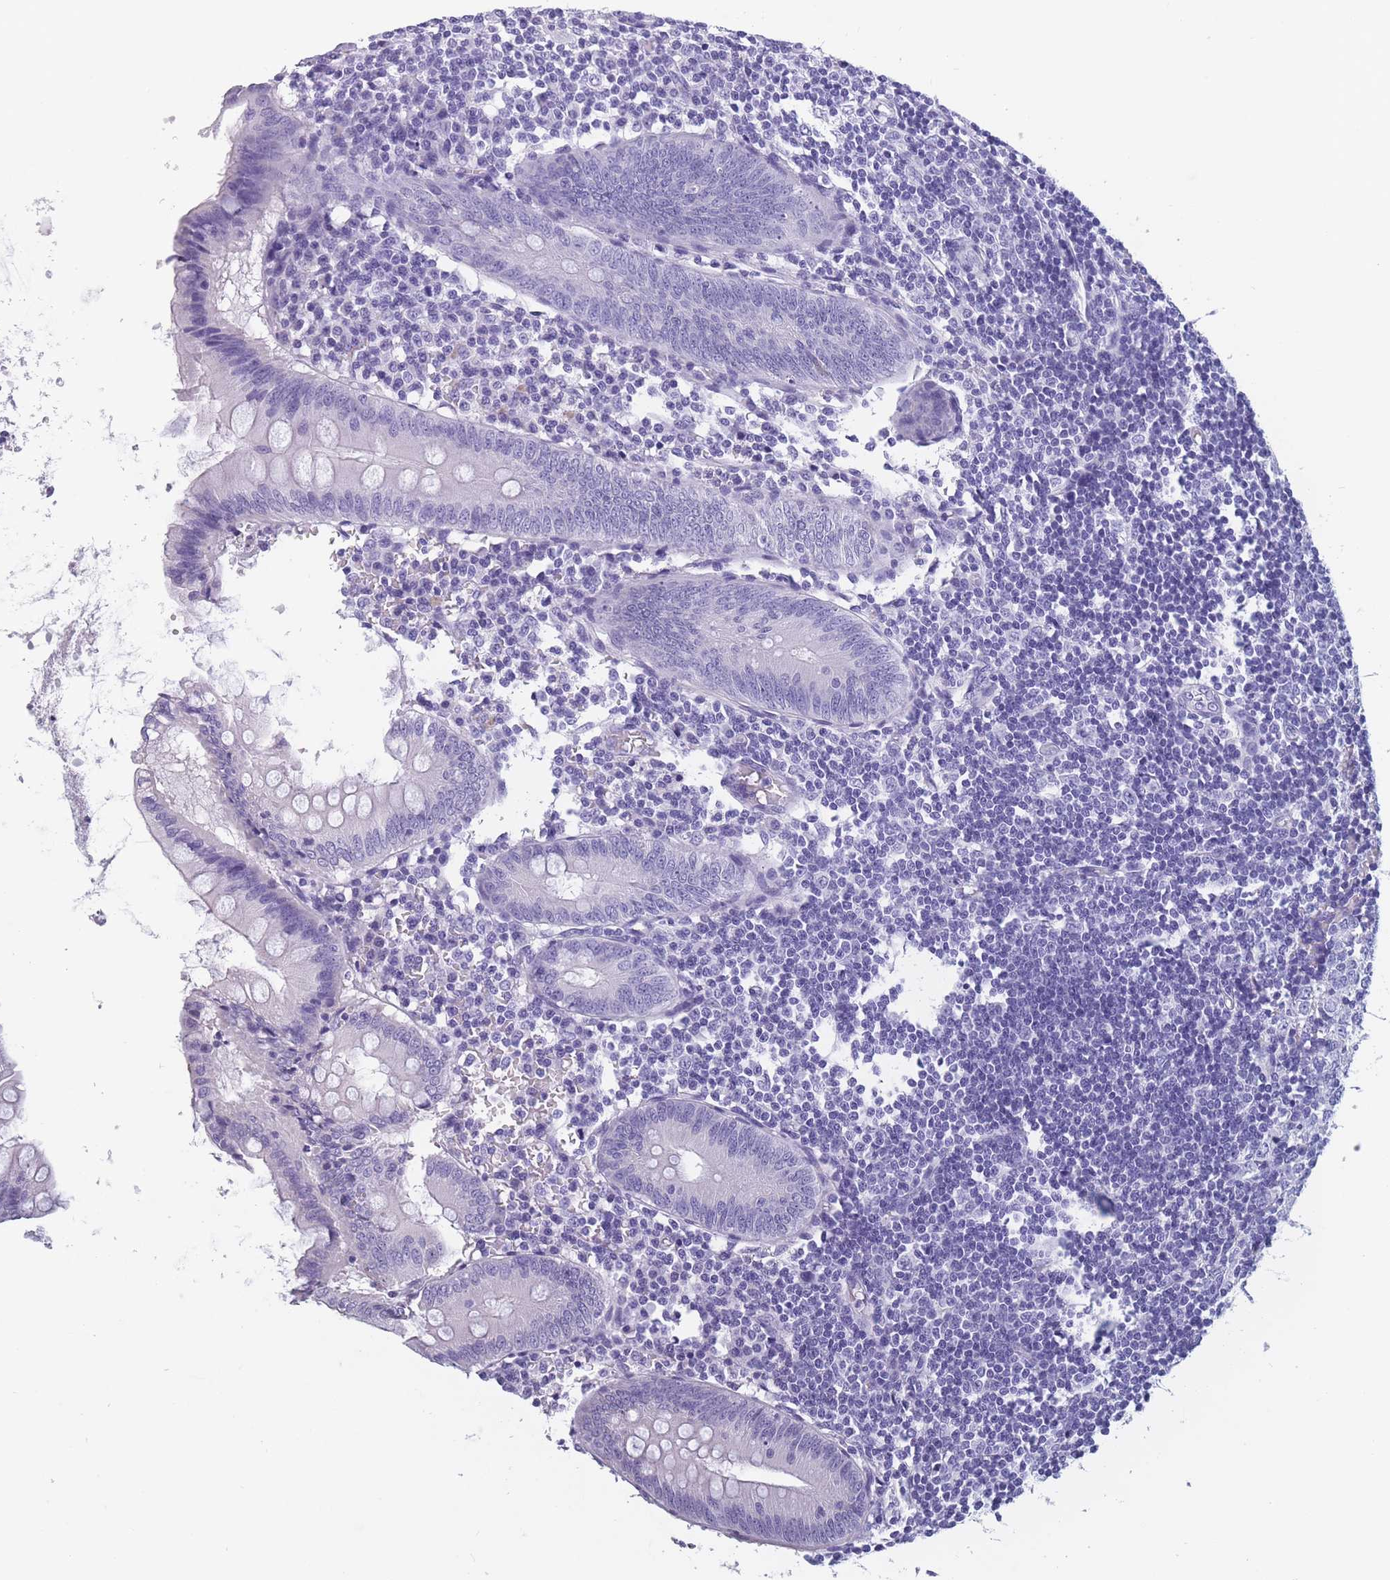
{"staining": {"intensity": "negative", "quantity": "none", "location": "none"}, "tissue": "appendix", "cell_type": "Glandular cells", "image_type": "normal", "snomed": [{"axis": "morphology", "description": "Normal tissue, NOS"}, {"axis": "topography", "description": "Appendix"}], "caption": "Immunohistochemistry (IHC) micrograph of benign appendix stained for a protein (brown), which reveals no expression in glandular cells.", "gene": "OR4C5", "patient": {"sex": "female", "age": 54}}